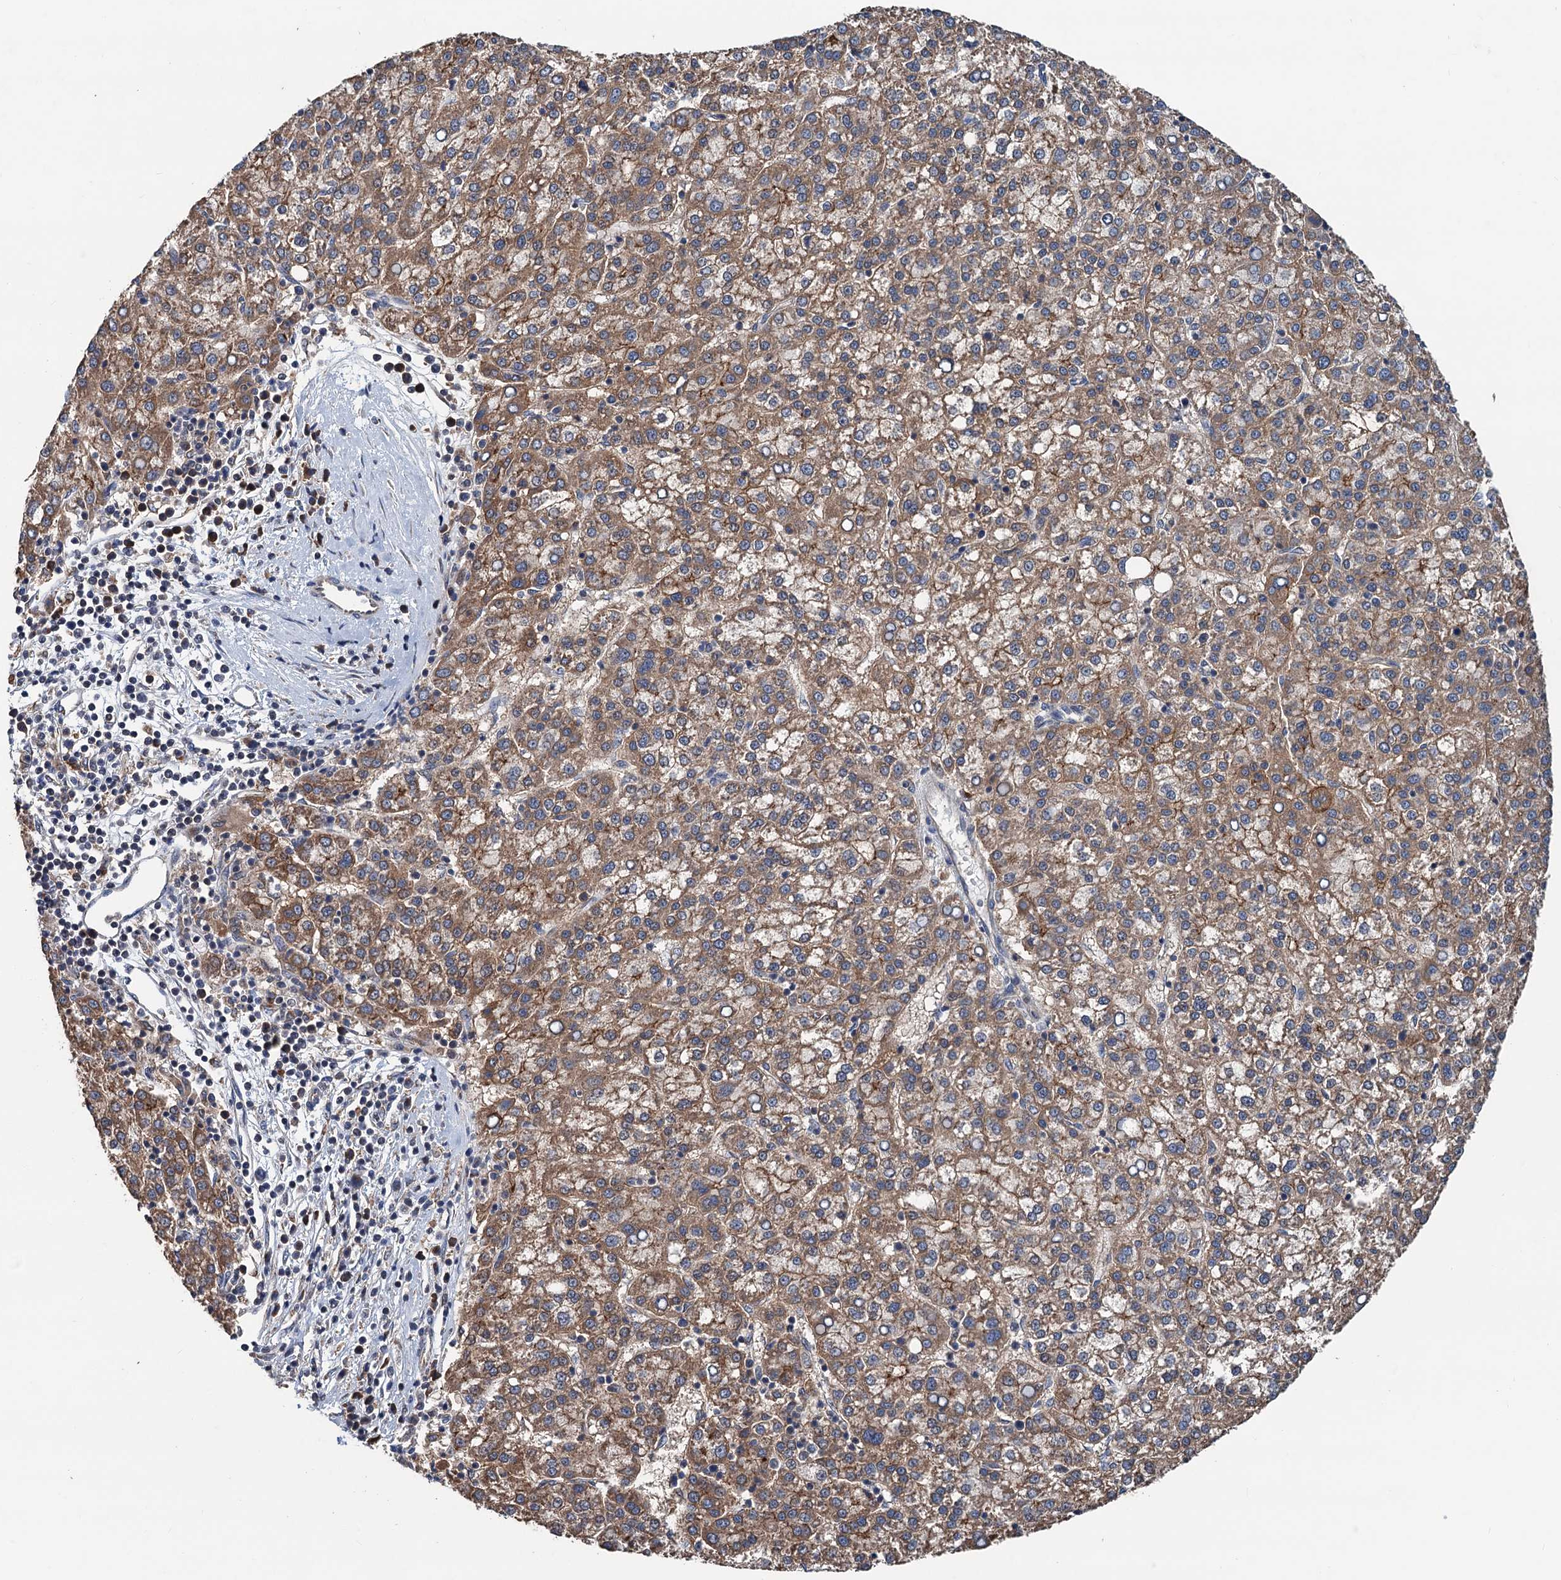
{"staining": {"intensity": "moderate", "quantity": ">75%", "location": "cytoplasmic/membranous"}, "tissue": "liver cancer", "cell_type": "Tumor cells", "image_type": "cancer", "snomed": [{"axis": "morphology", "description": "Carcinoma, Hepatocellular, NOS"}, {"axis": "topography", "description": "Liver"}], "caption": "Liver hepatocellular carcinoma stained with a brown dye reveals moderate cytoplasmic/membranous positive expression in about >75% of tumor cells.", "gene": "DGLUCY", "patient": {"sex": "female", "age": 58}}